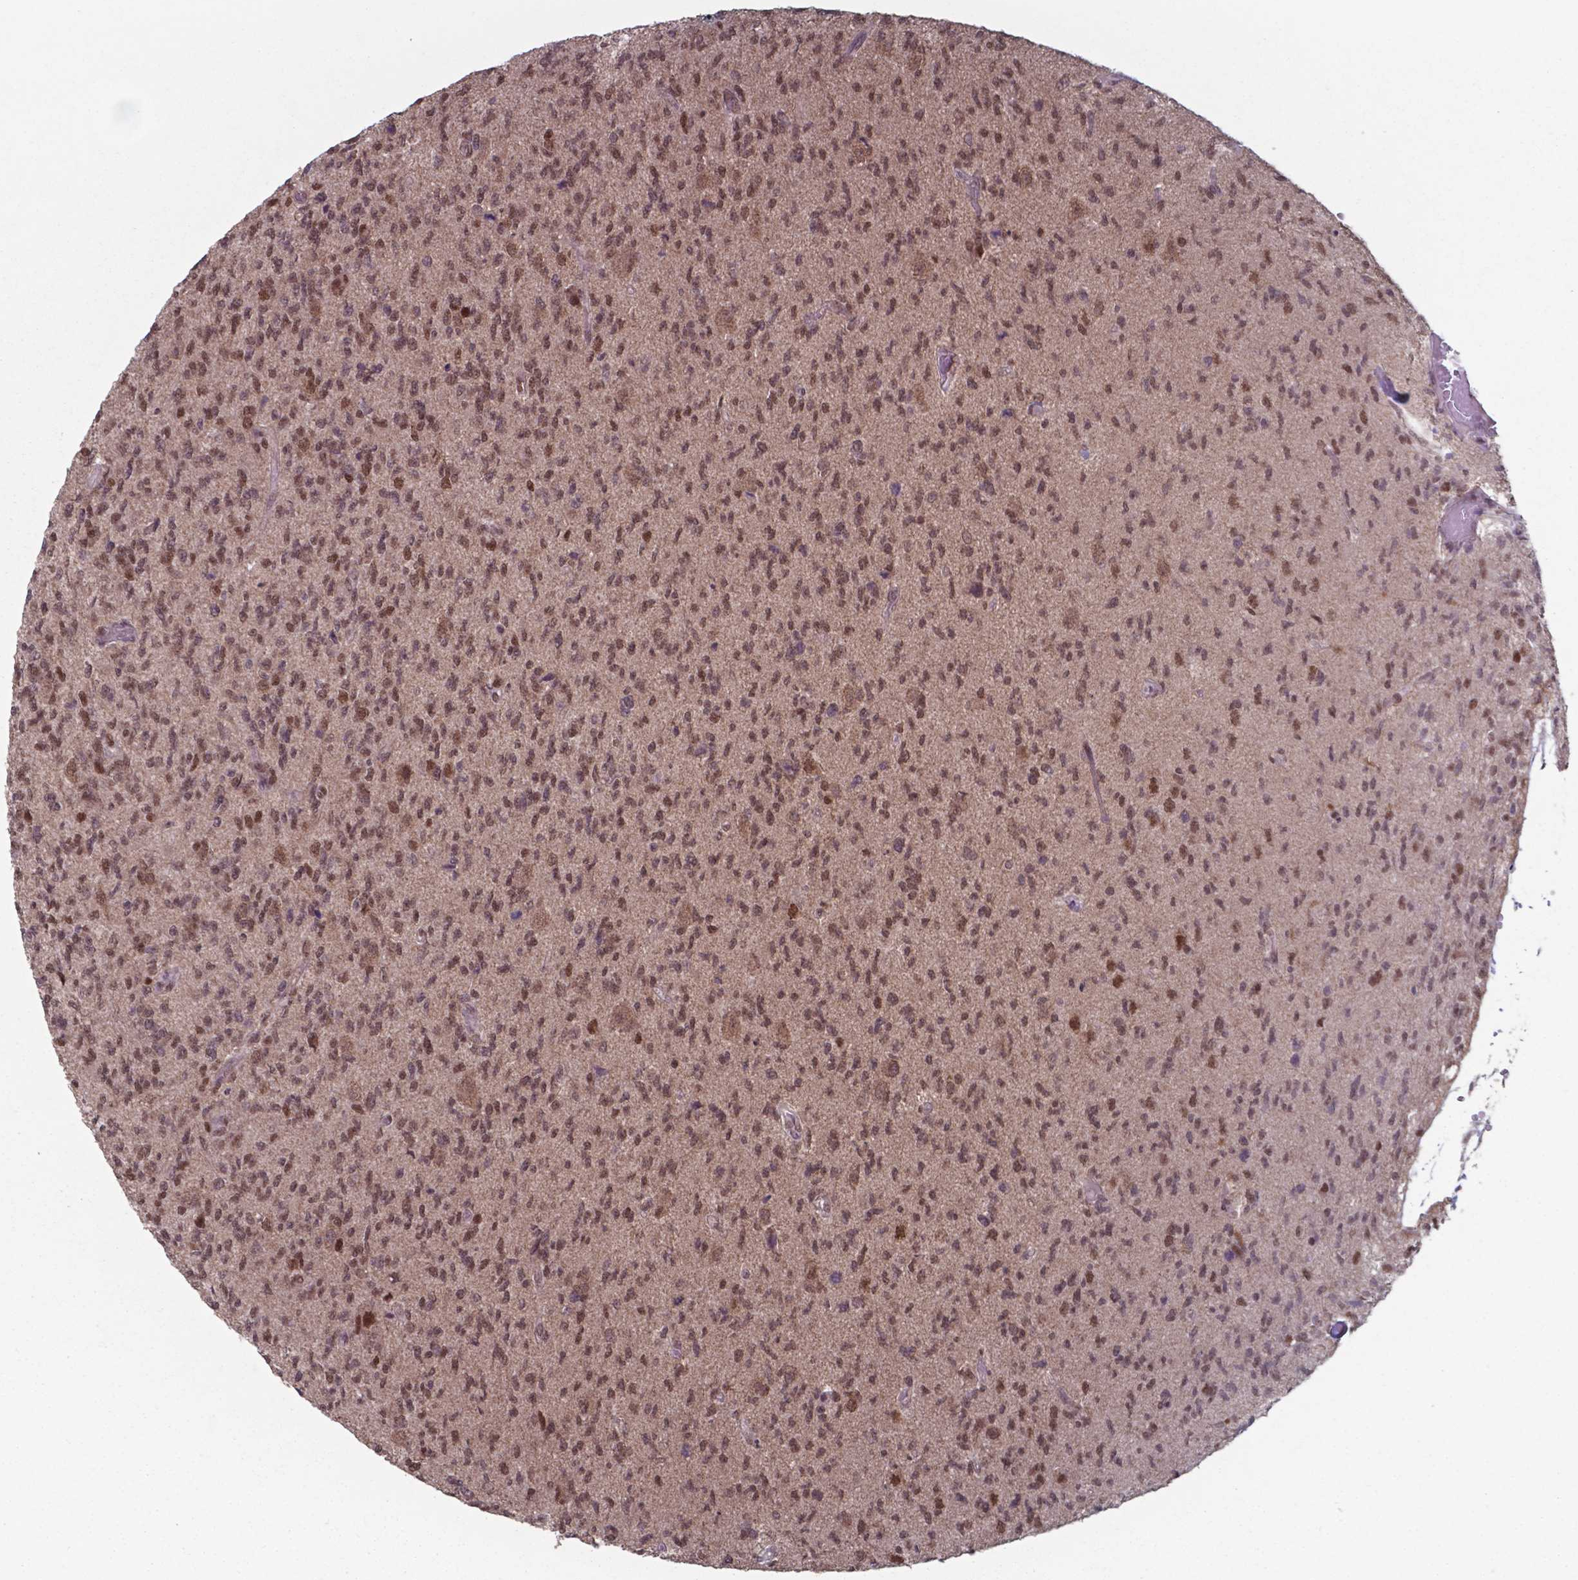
{"staining": {"intensity": "moderate", "quantity": ">75%", "location": "nuclear"}, "tissue": "glioma", "cell_type": "Tumor cells", "image_type": "cancer", "snomed": [{"axis": "morphology", "description": "Glioma, malignant, High grade"}, {"axis": "topography", "description": "Brain"}], "caption": "Immunohistochemical staining of human high-grade glioma (malignant) demonstrates medium levels of moderate nuclear protein positivity in about >75% of tumor cells.", "gene": "UBA1", "patient": {"sex": "male", "age": 56}}